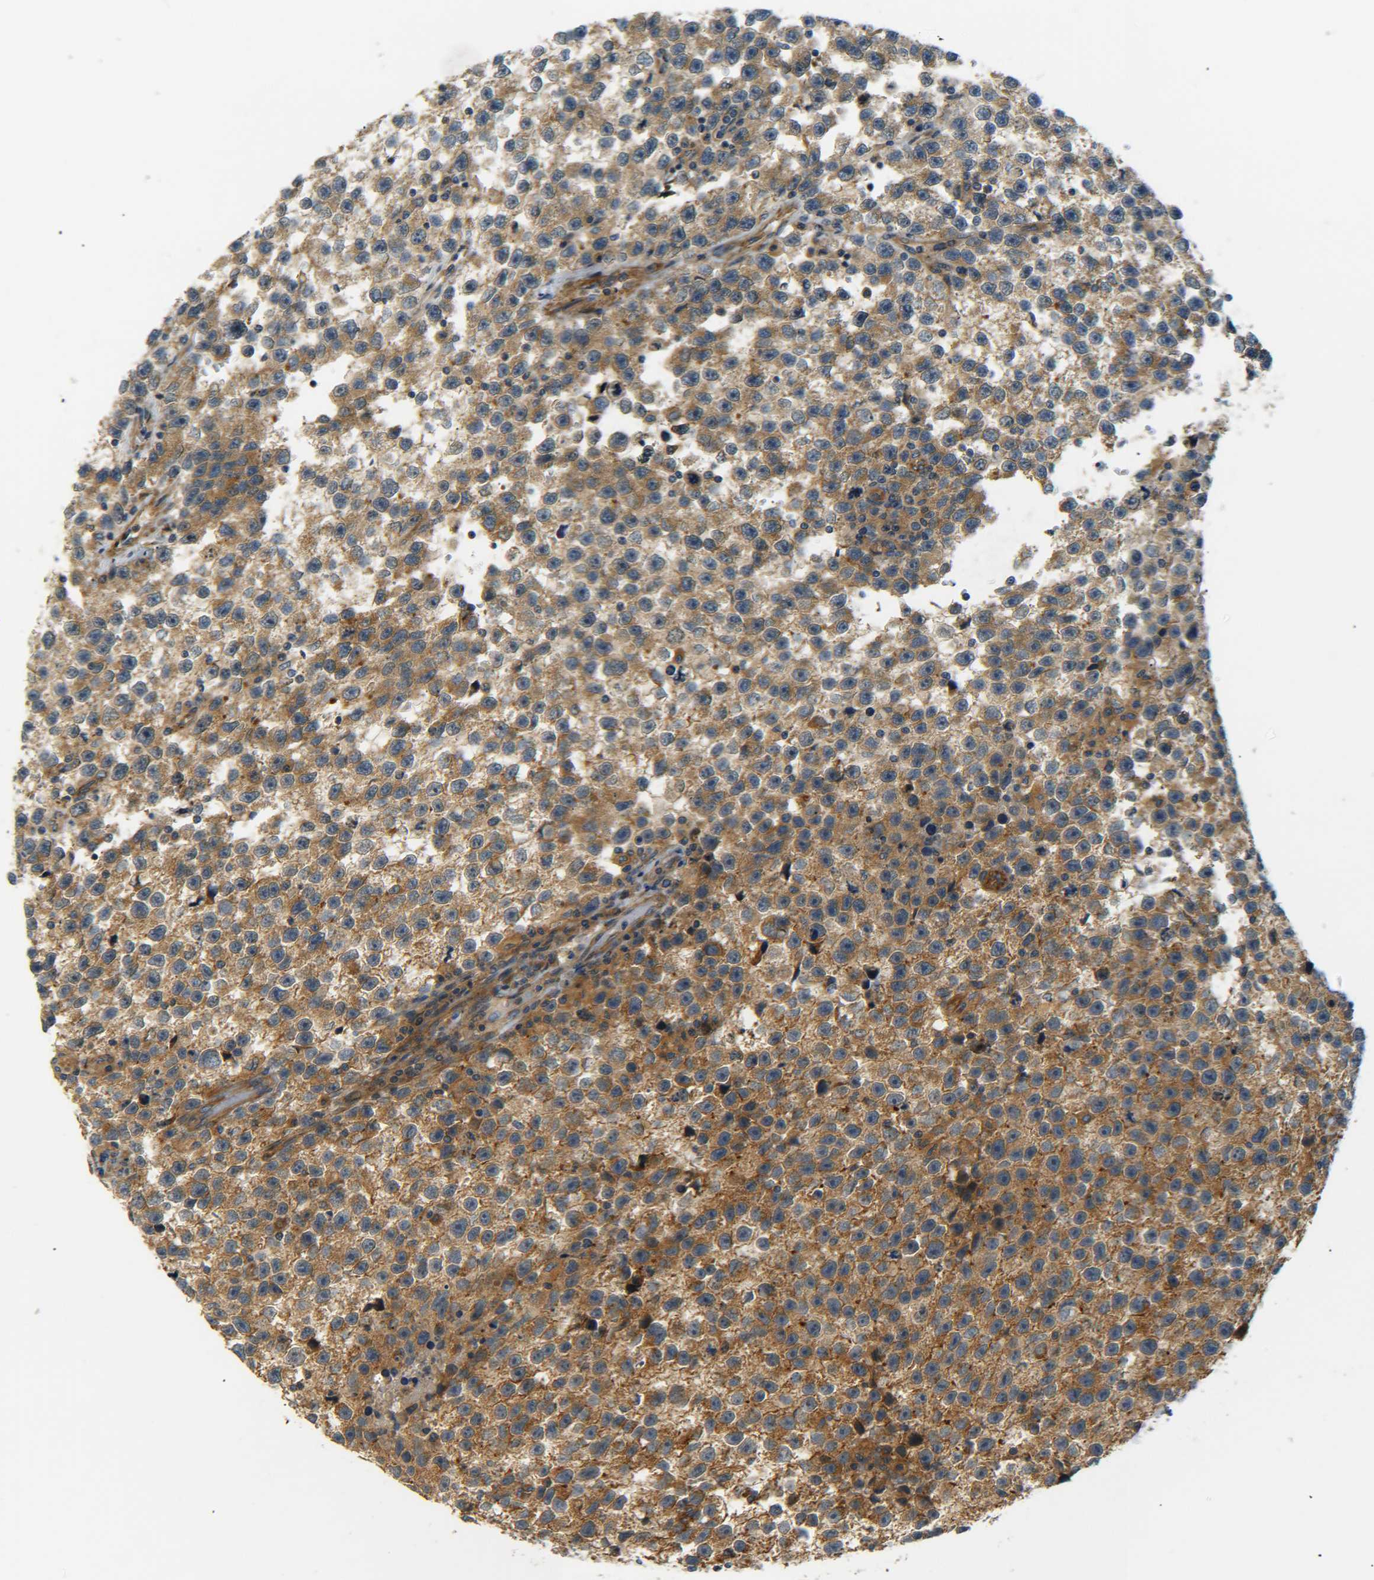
{"staining": {"intensity": "moderate", "quantity": ">75%", "location": "cytoplasmic/membranous"}, "tissue": "testis cancer", "cell_type": "Tumor cells", "image_type": "cancer", "snomed": [{"axis": "morphology", "description": "Seminoma, NOS"}, {"axis": "topography", "description": "Testis"}], "caption": "Protein analysis of seminoma (testis) tissue displays moderate cytoplasmic/membranous staining in approximately >75% of tumor cells.", "gene": "LRCH3", "patient": {"sex": "male", "age": 33}}